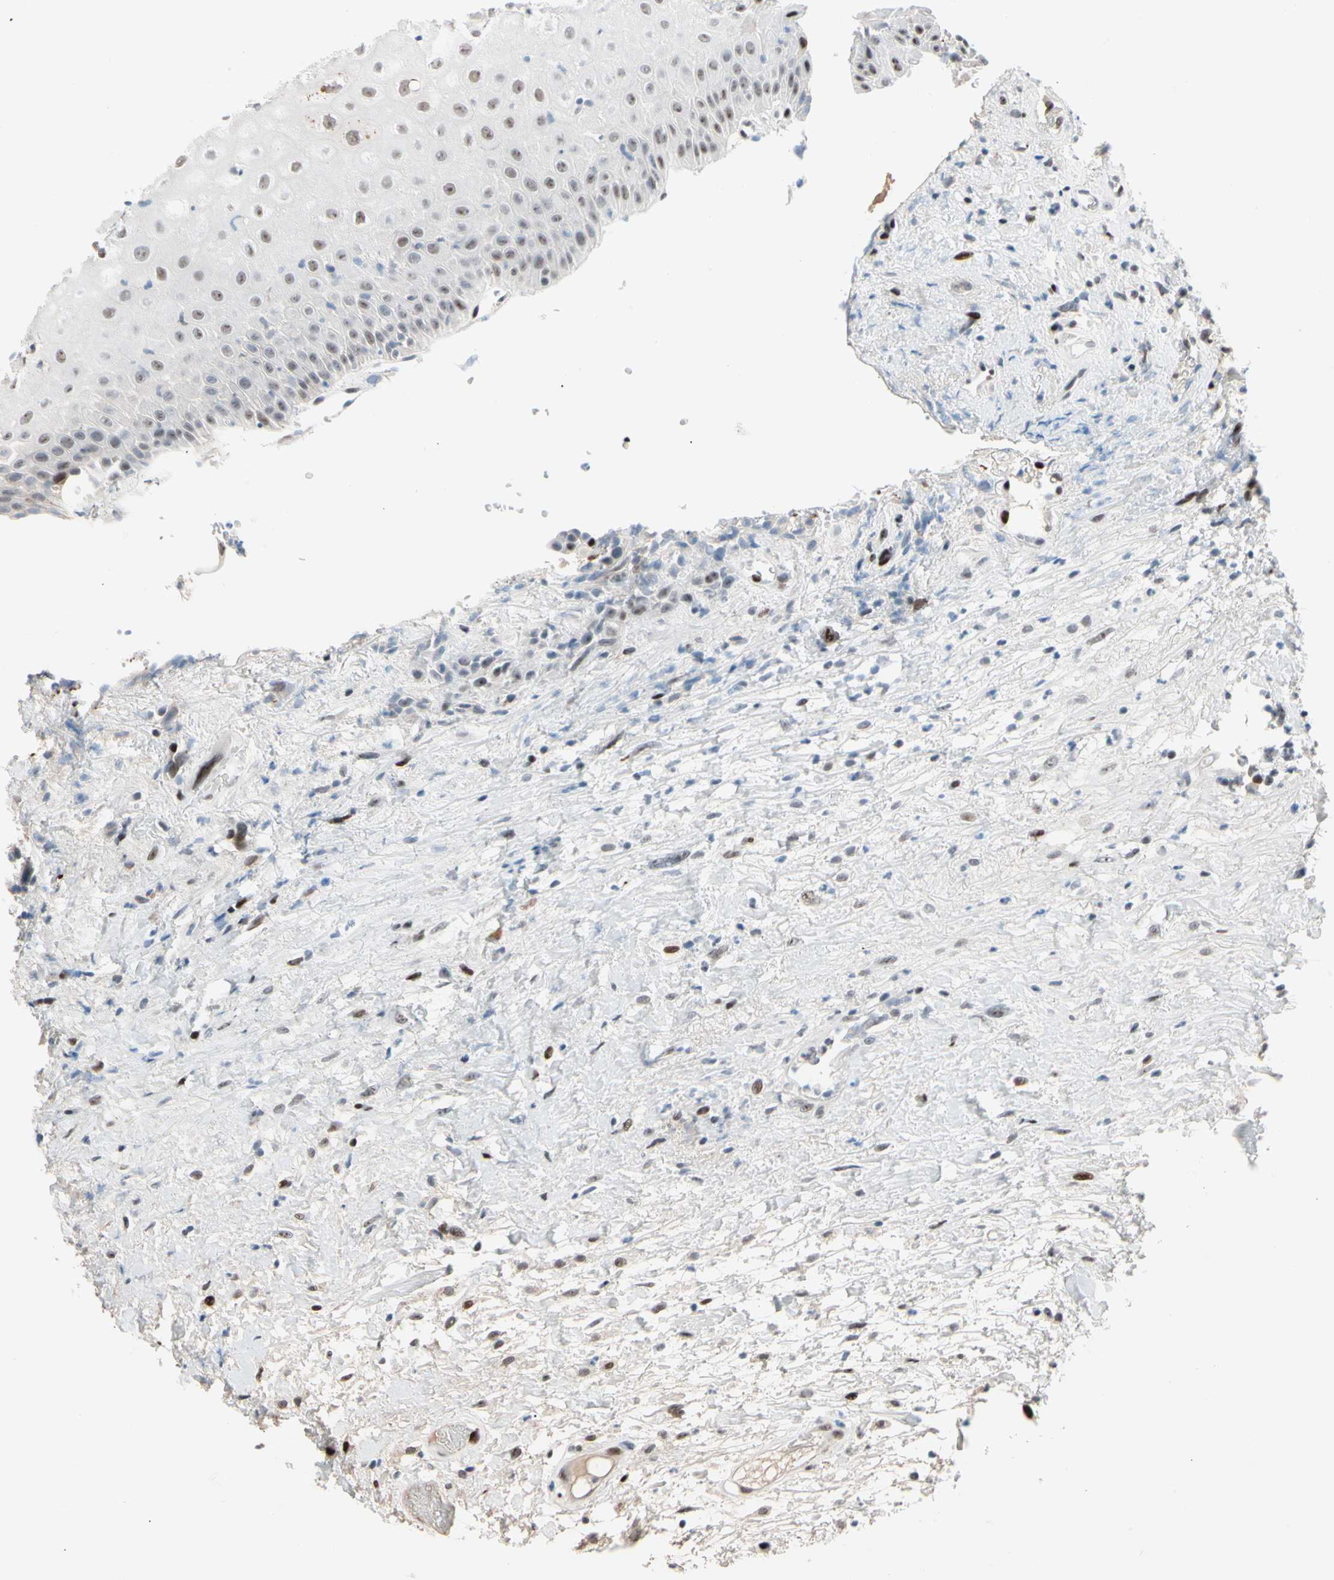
{"staining": {"intensity": "moderate", "quantity": "25%-75%", "location": "nuclear"}, "tissue": "head and neck cancer", "cell_type": "Tumor cells", "image_type": "cancer", "snomed": [{"axis": "morphology", "description": "Normal tissue, NOS"}, {"axis": "morphology", "description": "Squamous cell carcinoma, NOS"}, {"axis": "topography", "description": "Cartilage tissue"}, {"axis": "topography", "description": "Head-Neck"}], "caption": "IHC (DAB) staining of head and neck squamous cell carcinoma displays moderate nuclear protein expression in approximately 25%-75% of tumor cells.", "gene": "FOXO3", "patient": {"sex": "male", "age": 62}}